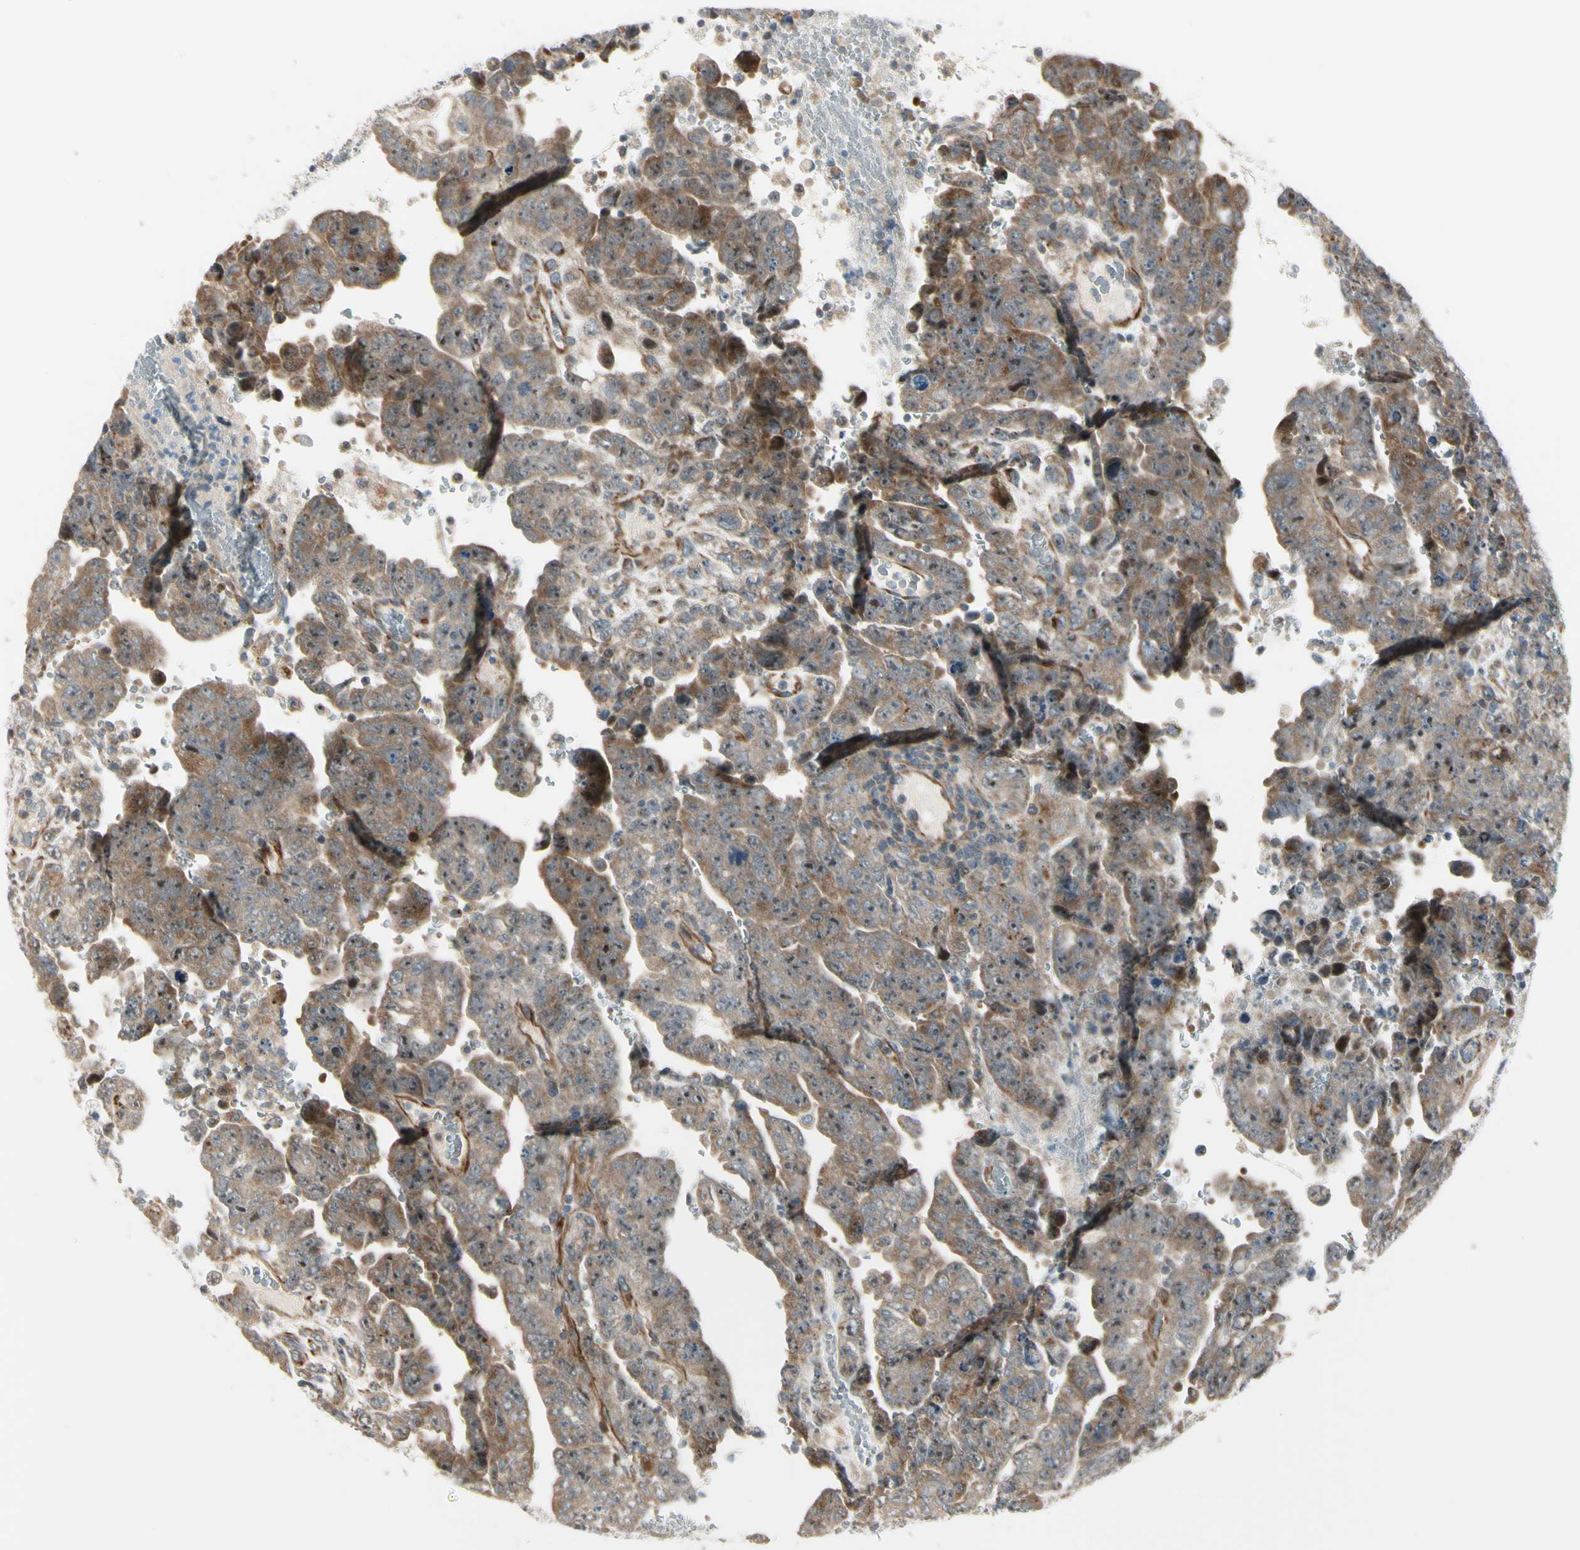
{"staining": {"intensity": "moderate", "quantity": "25%-75%", "location": "cytoplasmic/membranous,nuclear"}, "tissue": "testis cancer", "cell_type": "Tumor cells", "image_type": "cancer", "snomed": [{"axis": "morphology", "description": "Carcinoma, Embryonal, NOS"}, {"axis": "topography", "description": "Testis"}], "caption": "Moderate cytoplasmic/membranous and nuclear expression is identified in about 25%-75% of tumor cells in testis cancer (embryonal carcinoma).", "gene": "NDFIP1", "patient": {"sex": "male", "age": 28}}